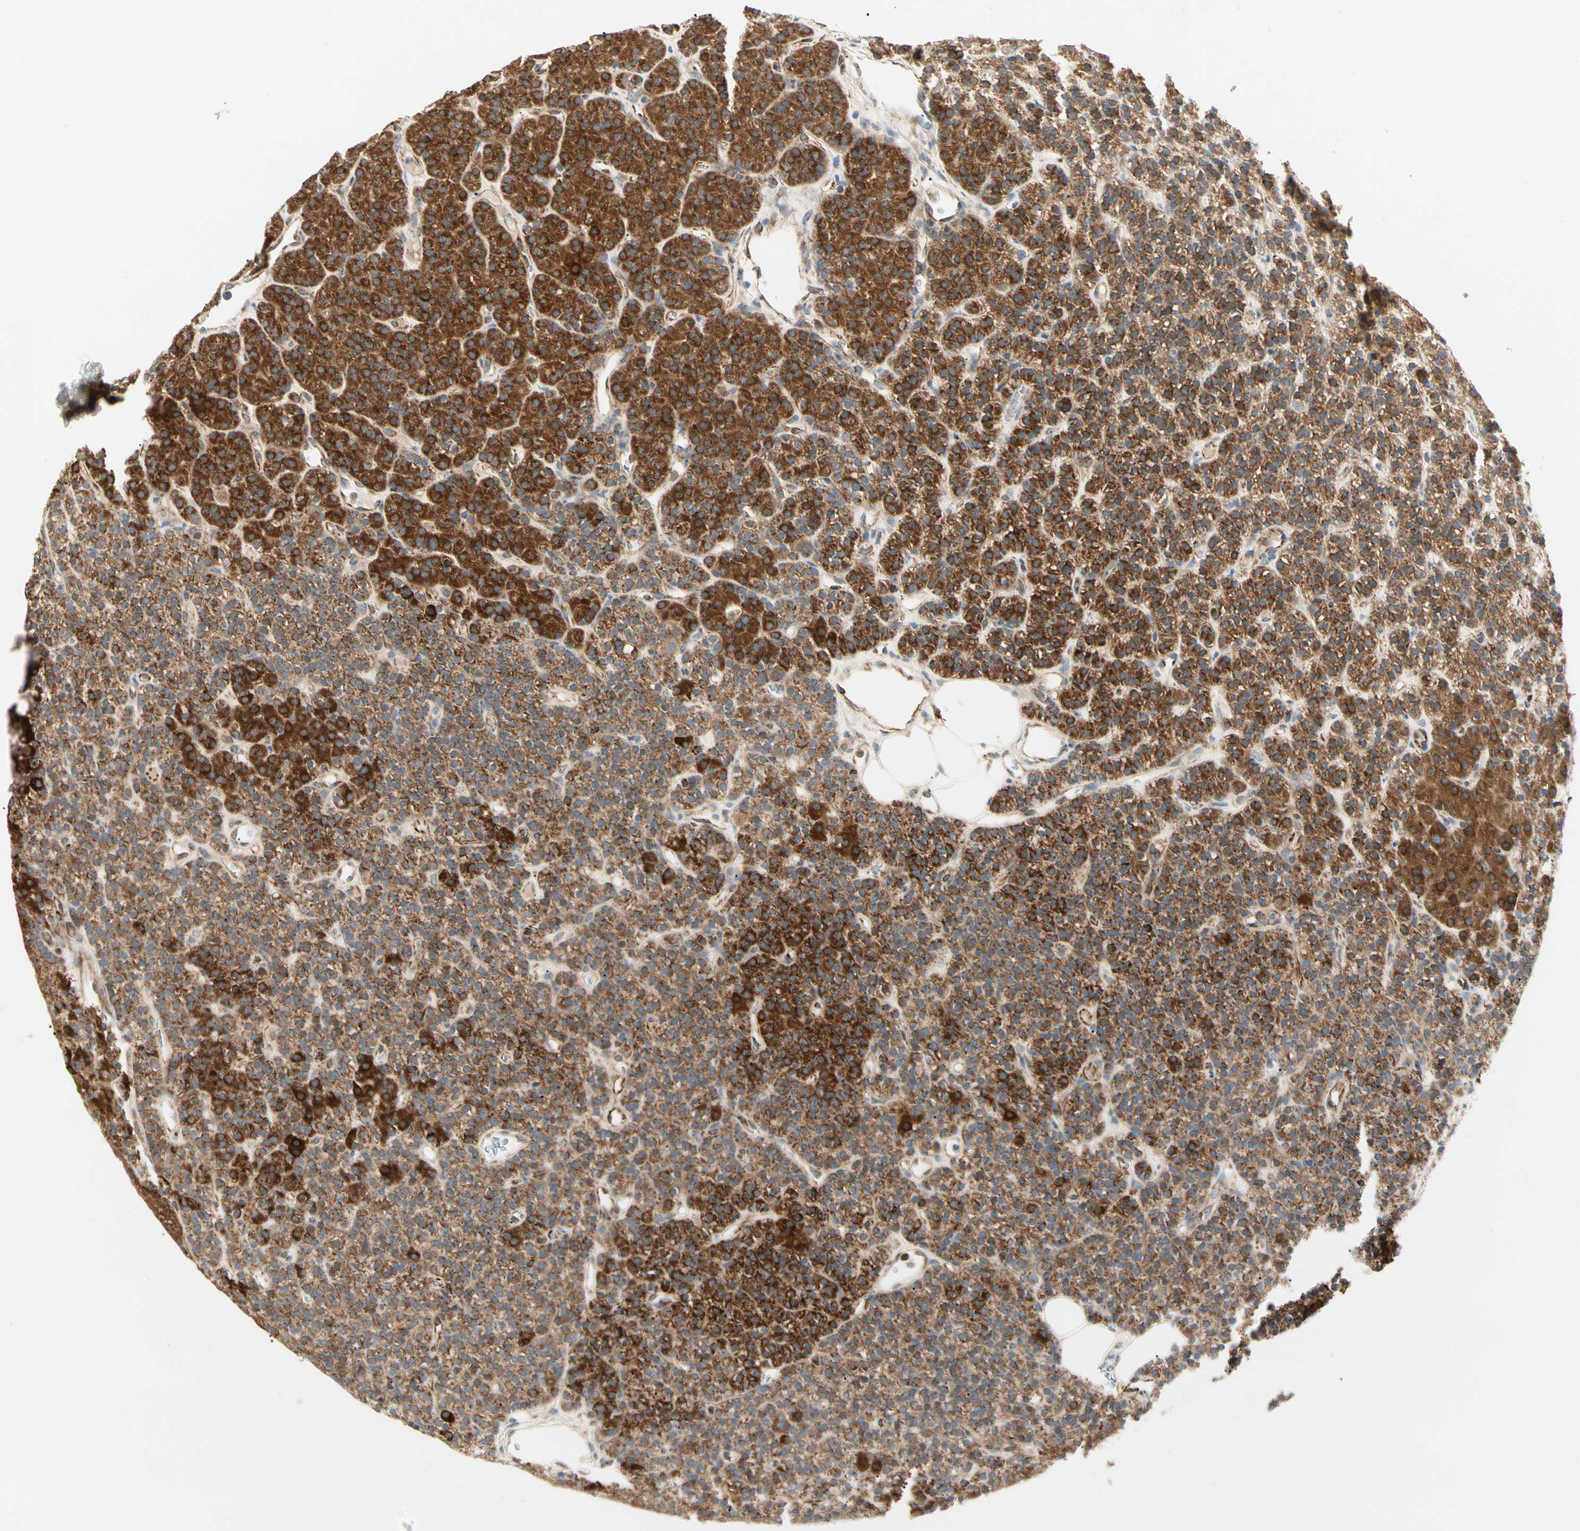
{"staining": {"intensity": "strong", "quantity": ">75%", "location": "cytoplasmic/membranous"}, "tissue": "parathyroid gland", "cell_type": "Glandular cells", "image_type": "normal", "snomed": [{"axis": "morphology", "description": "Normal tissue, NOS"}, {"axis": "morphology", "description": "Hyperplasia, NOS"}, {"axis": "topography", "description": "Parathyroid gland"}], "caption": "A histopathology image of parathyroid gland stained for a protein demonstrates strong cytoplasmic/membranous brown staining in glandular cells. The protein of interest is stained brown, and the nuclei are stained in blue (DAB (3,3'-diaminobenzidine) IHC with brightfield microscopy, high magnification).", "gene": "TBC1D10A", "patient": {"sex": "male", "age": 44}}